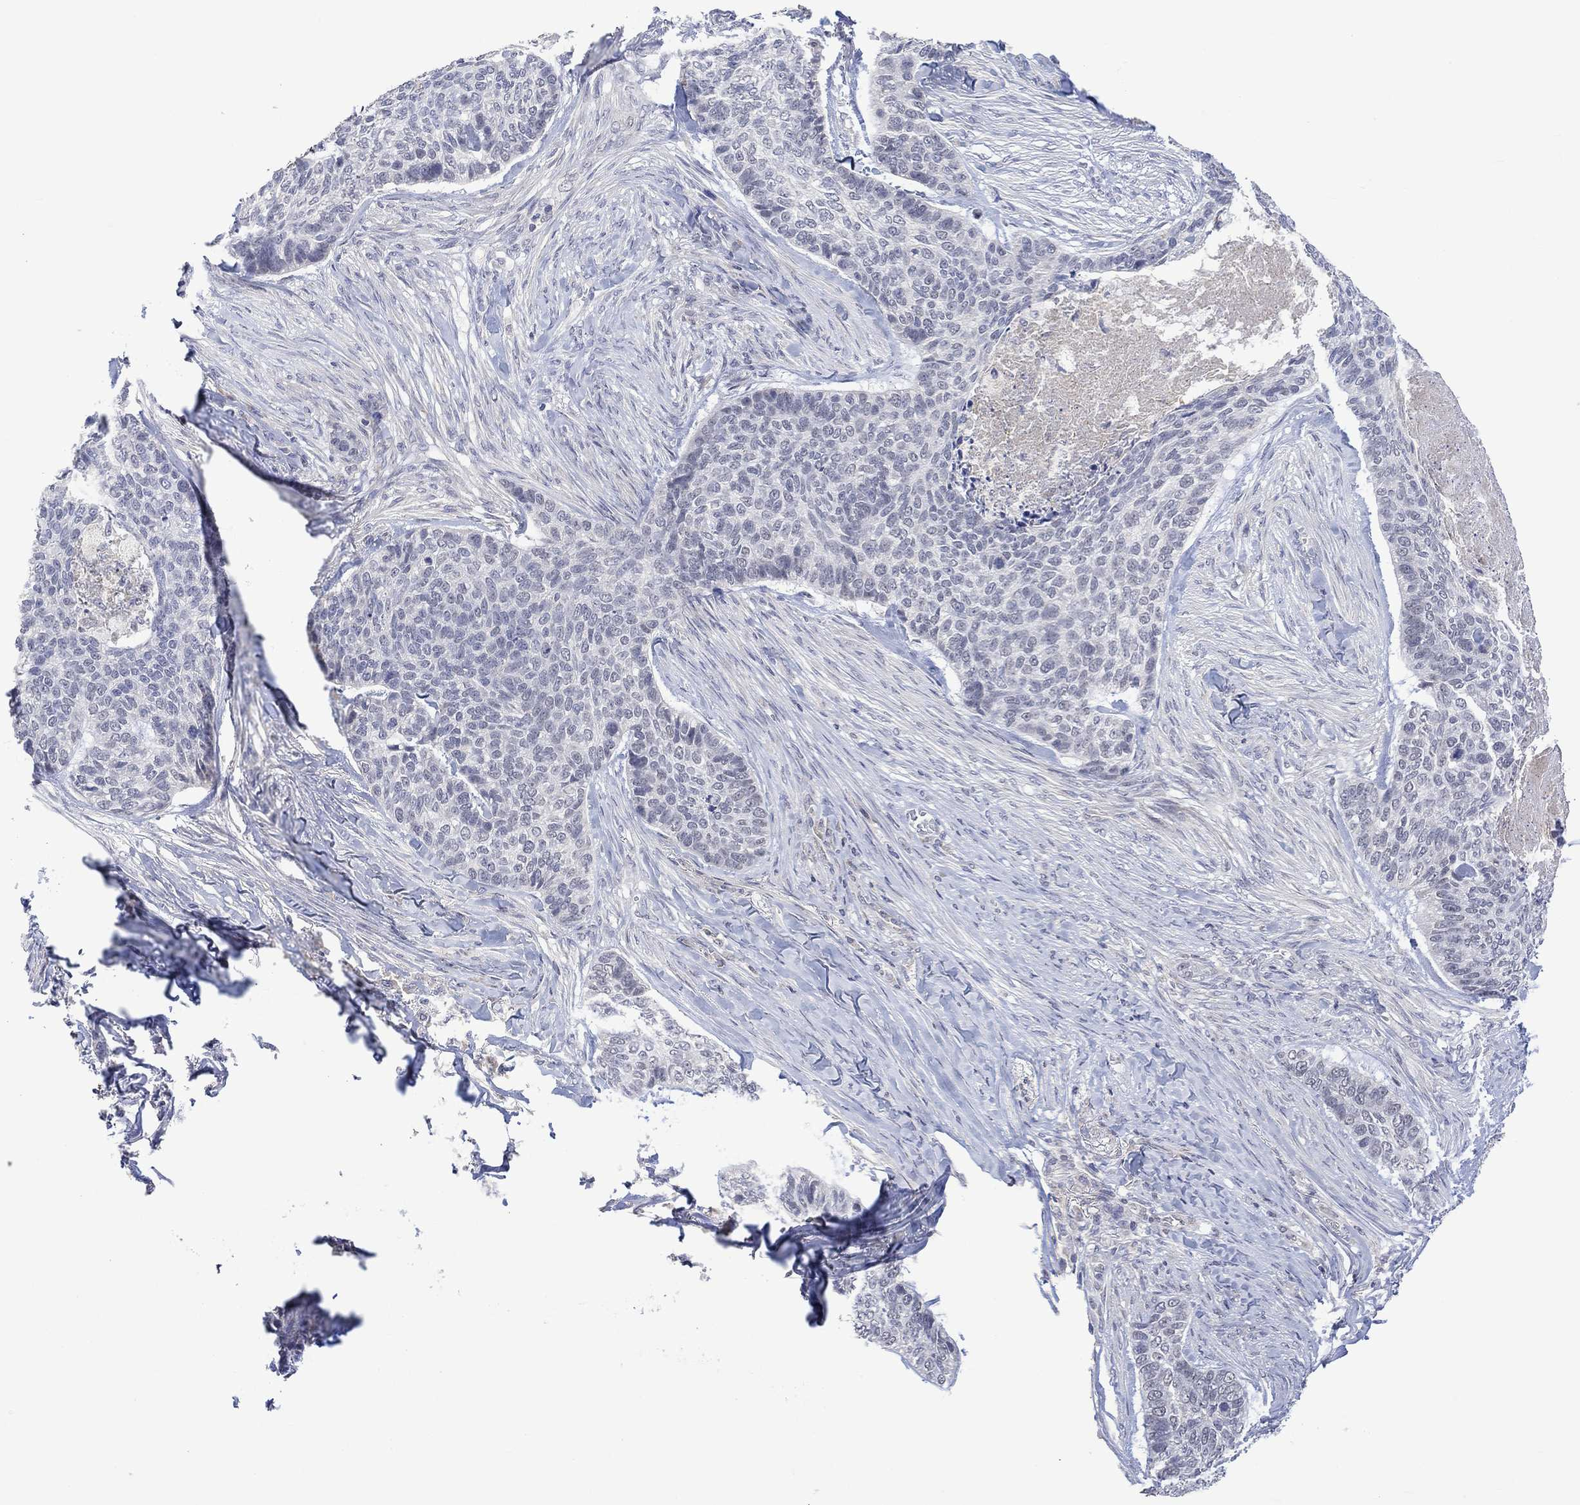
{"staining": {"intensity": "negative", "quantity": "none", "location": "none"}, "tissue": "skin cancer", "cell_type": "Tumor cells", "image_type": "cancer", "snomed": [{"axis": "morphology", "description": "Basal cell carcinoma"}, {"axis": "topography", "description": "Skin"}], "caption": "Tumor cells are negative for brown protein staining in skin basal cell carcinoma.", "gene": "SLC48A1", "patient": {"sex": "female", "age": 69}}